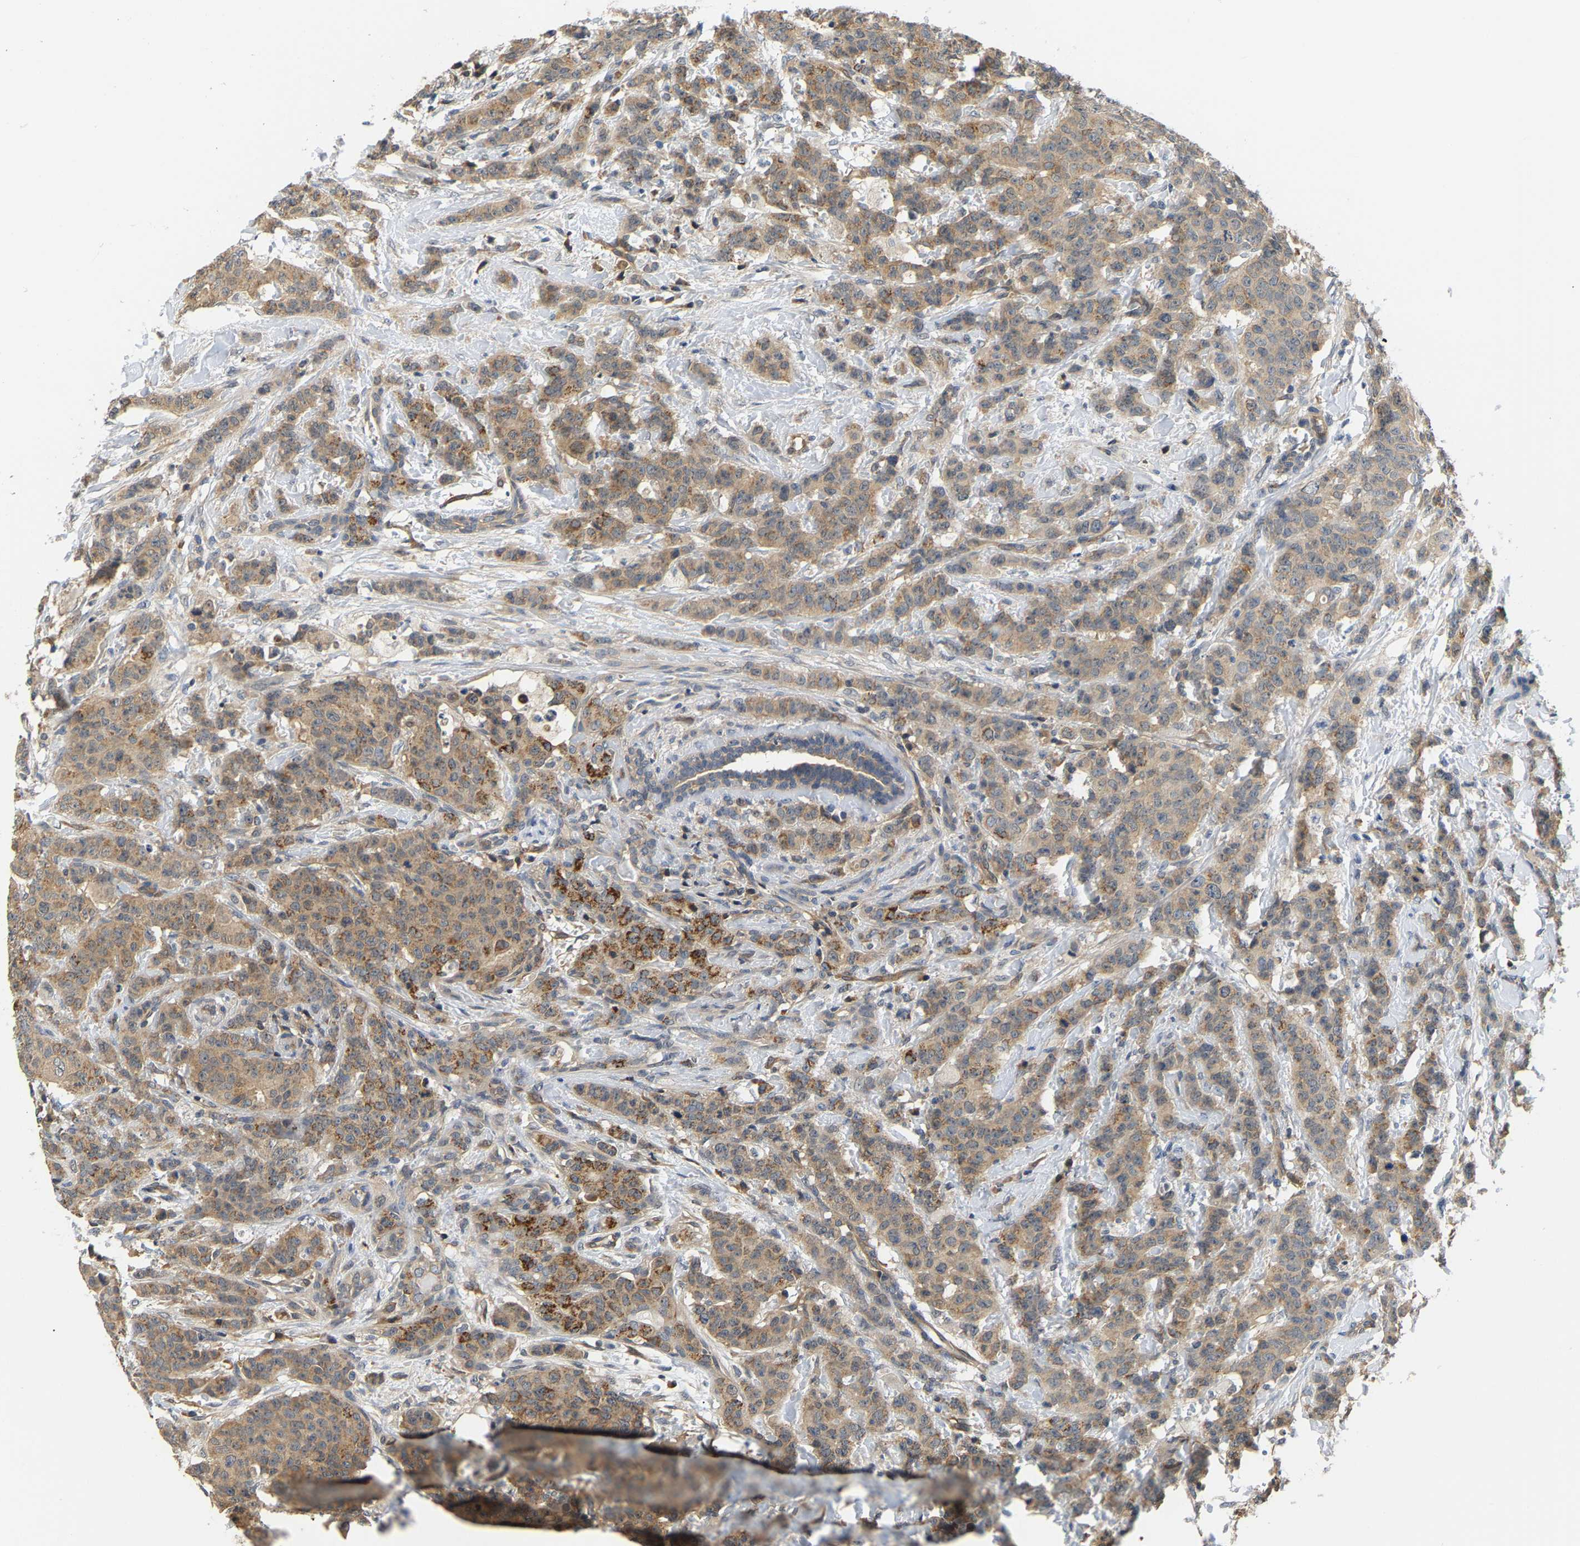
{"staining": {"intensity": "moderate", "quantity": ">75%", "location": "cytoplasmic/membranous"}, "tissue": "breast cancer", "cell_type": "Tumor cells", "image_type": "cancer", "snomed": [{"axis": "morphology", "description": "Normal tissue, NOS"}, {"axis": "morphology", "description": "Duct carcinoma"}, {"axis": "topography", "description": "Breast"}], "caption": "Tumor cells reveal moderate cytoplasmic/membranous expression in about >75% of cells in breast cancer.", "gene": "ARHGEF12", "patient": {"sex": "female", "age": 40}}